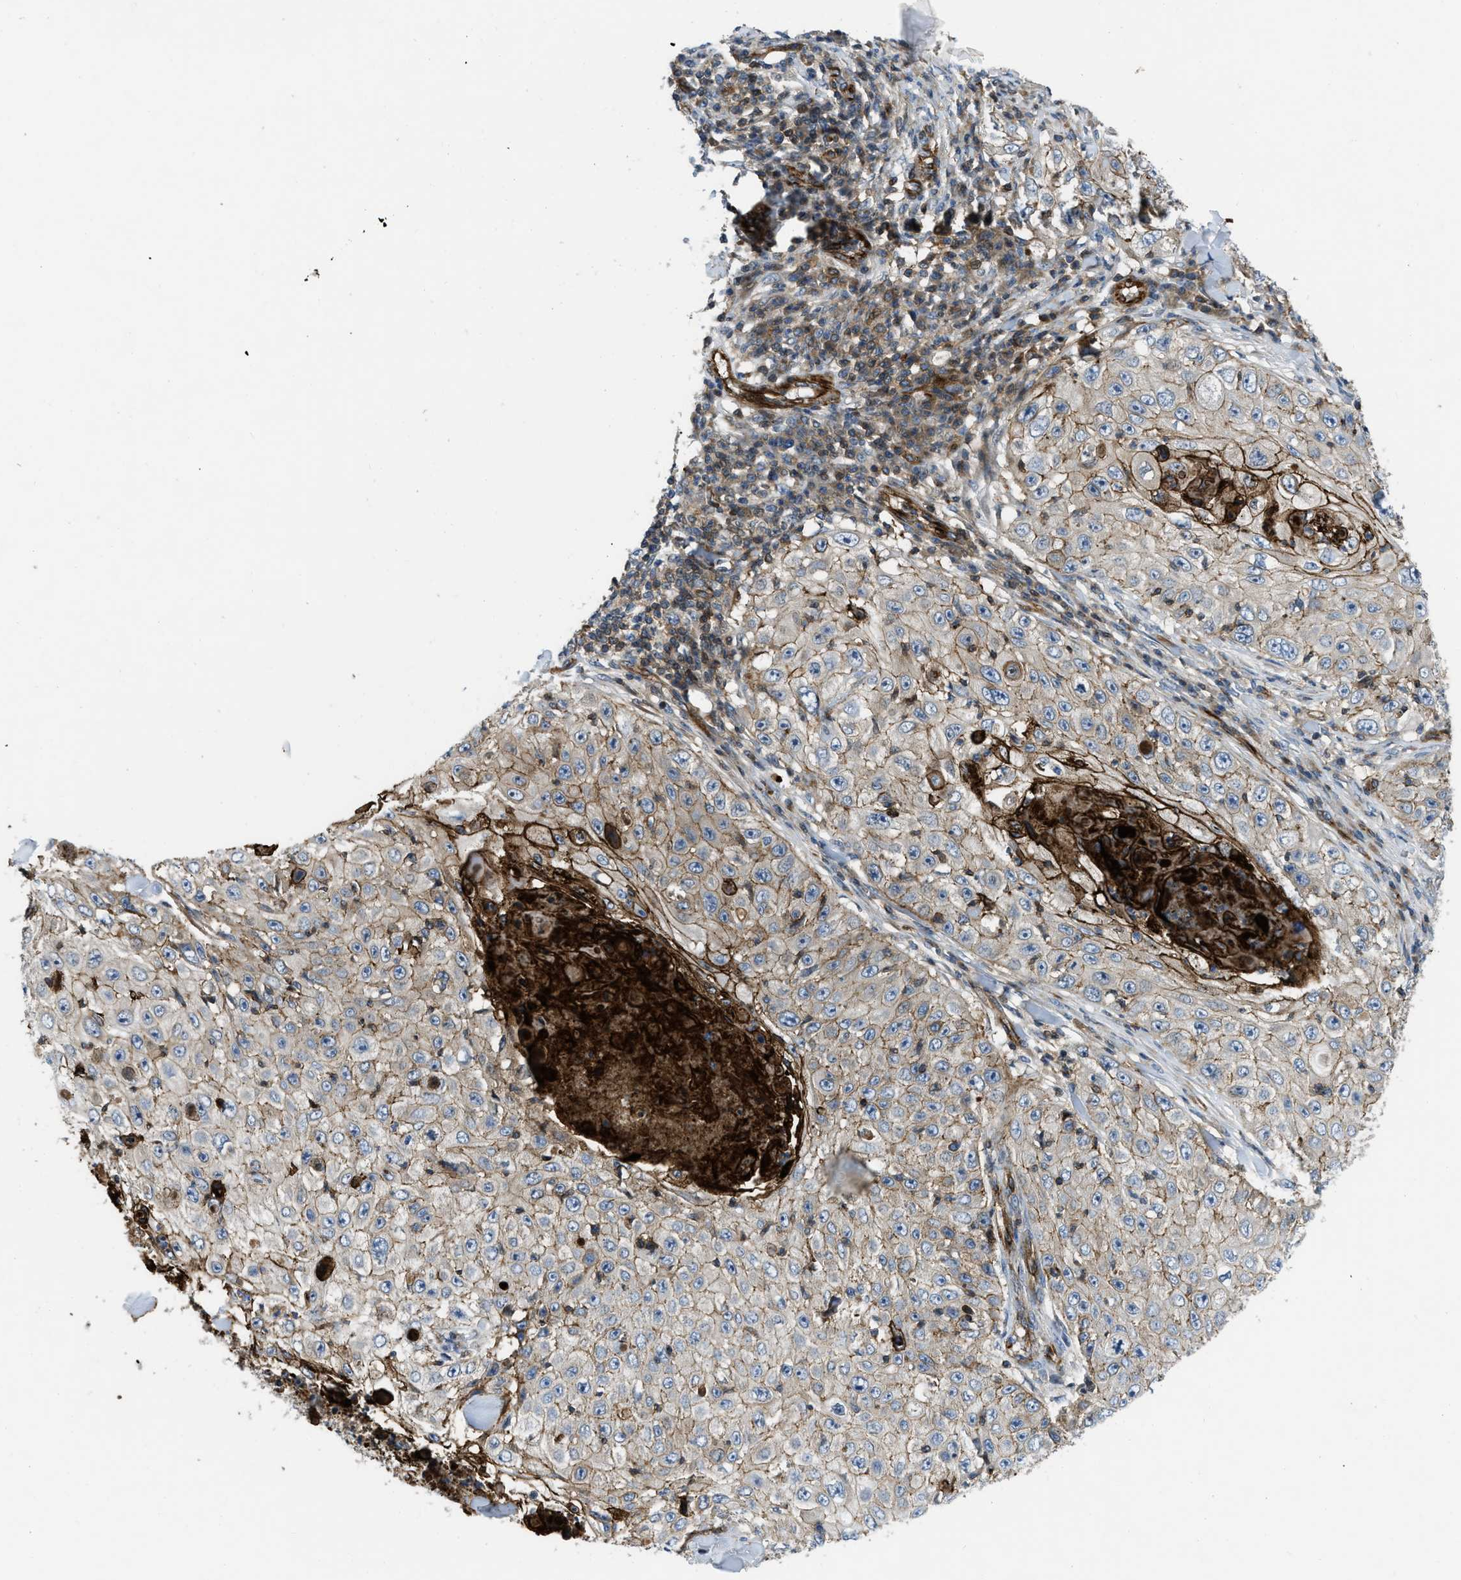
{"staining": {"intensity": "moderate", "quantity": "25%-75%", "location": "cytoplasmic/membranous"}, "tissue": "skin cancer", "cell_type": "Tumor cells", "image_type": "cancer", "snomed": [{"axis": "morphology", "description": "Squamous cell carcinoma, NOS"}, {"axis": "topography", "description": "Skin"}], "caption": "Skin squamous cell carcinoma tissue exhibits moderate cytoplasmic/membranous positivity in approximately 25%-75% of tumor cells", "gene": "NYNRIN", "patient": {"sex": "male", "age": 86}}